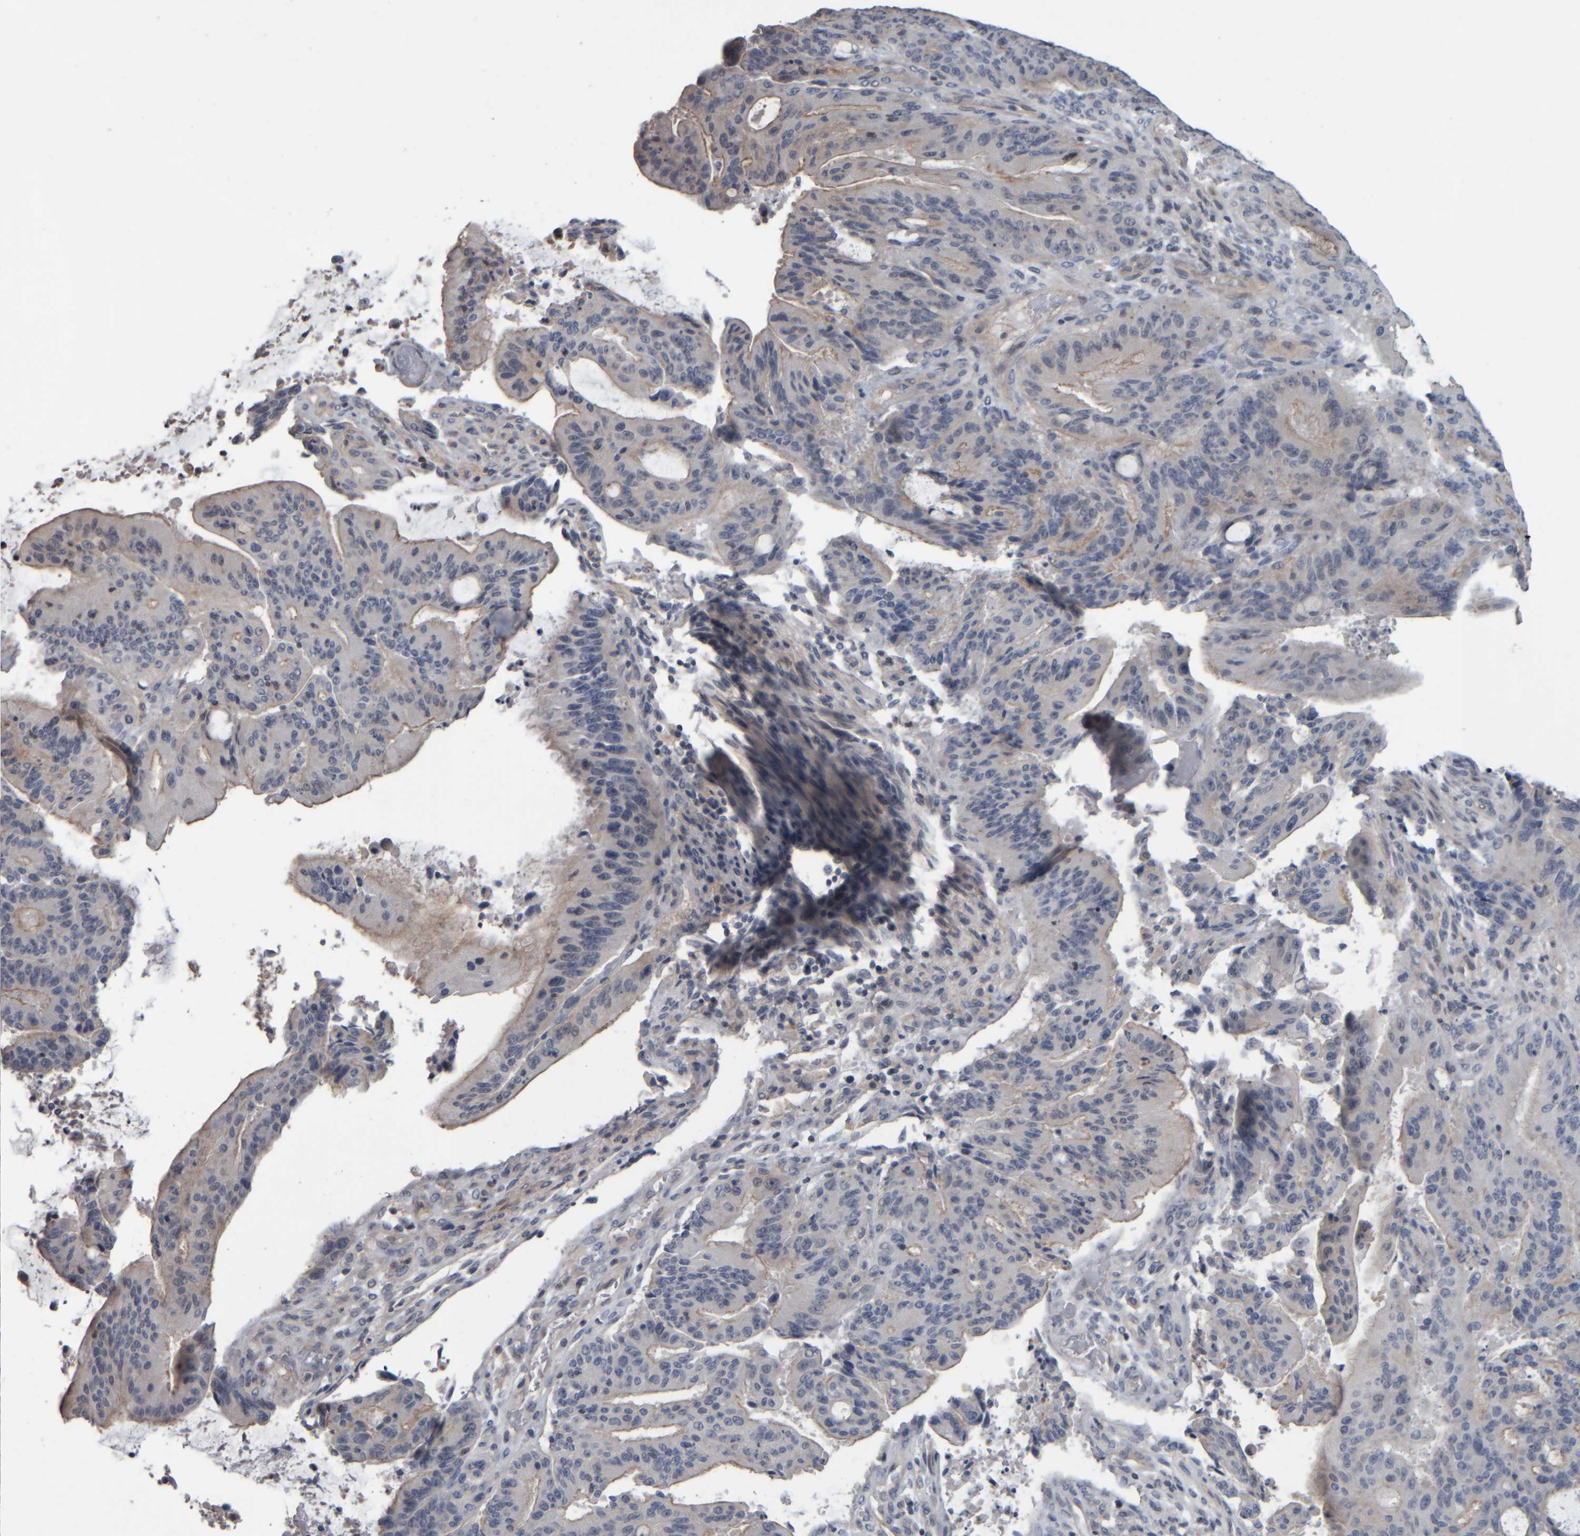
{"staining": {"intensity": "weak", "quantity": "25%-75%", "location": "cytoplasmic/membranous"}, "tissue": "liver cancer", "cell_type": "Tumor cells", "image_type": "cancer", "snomed": [{"axis": "morphology", "description": "Normal tissue, NOS"}, {"axis": "morphology", "description": "Cholangiocarcinoma"}, {"axis": "topography", "description": "Liver"}, {"axis": "topography", "description": "Peripheral nerve tissue"}], "caption": "Protein staining of liver cholangiocarcinoma tissue reveals weak cytoplasmic/membranous expression in approximately 25%-75% of tumor cells. The staining was performed using DAB, with brown indicating positive protein expression. Nuclei are stained blue with hematoxylin.", "gene": "CAVIN4", "patient": {"sex": "female", "age": 73}}